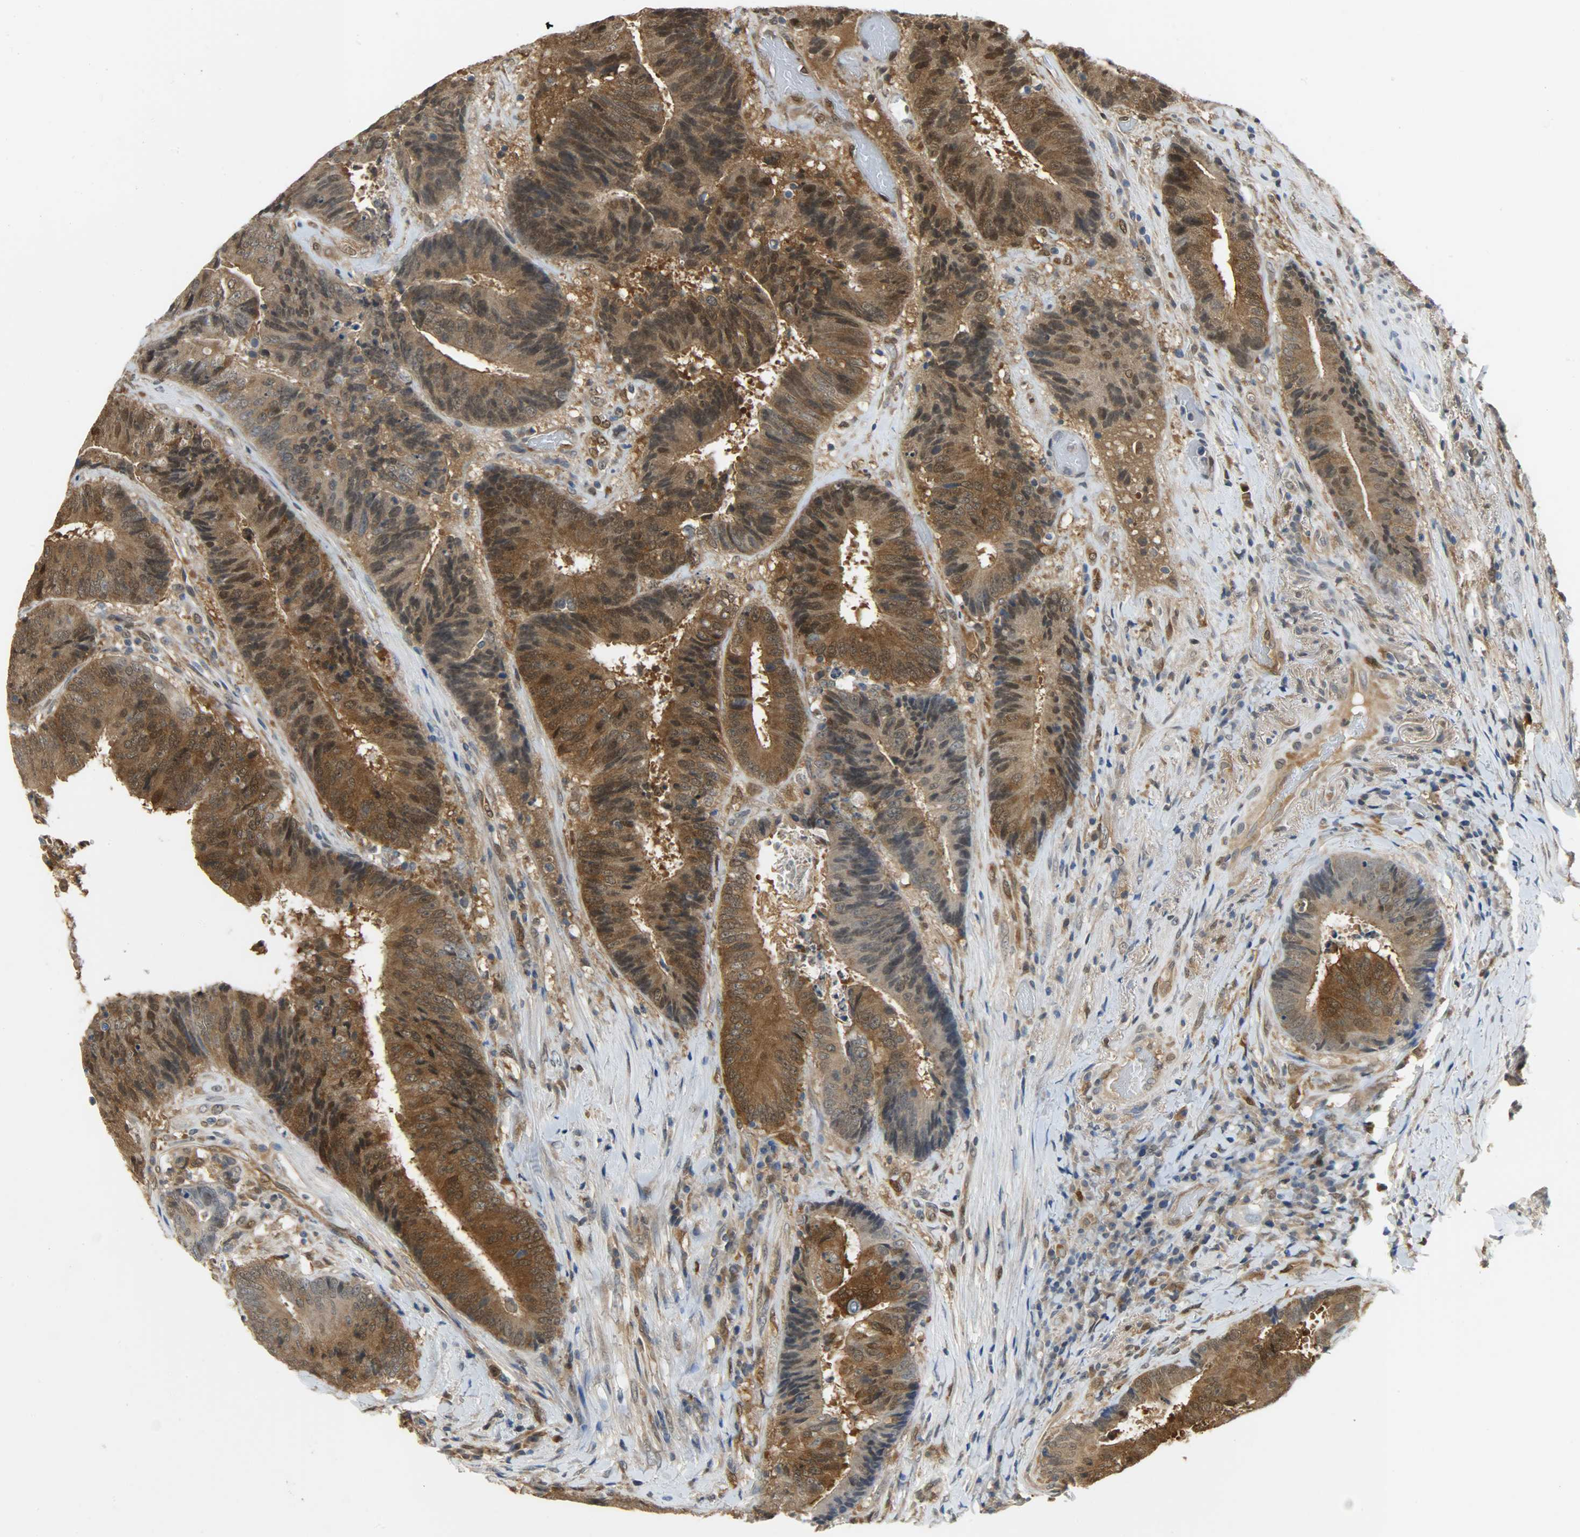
{"staining": {"intensity": "strong", "quantity": ">75%", "location": "cytoplasmic/membranous,nuclear"}, "tissue": "colorectal cancer", "cell_type": "Tumor cells", "image_type": "cancer", "snomed": [{"axis": "morphology", "description": "Adenocarcinoma, NOS"}, {"axis": "topography", "description": "Rectum"}], "caption": "Colorectal cancer stained for a protein (brown) exhibits strong cytoplasmic/membranous and nuclear positive positivity in about >75% of tumor cells.", "gene": "EIF4EBP1", "patient": {"sex": "male", "age": 72}}